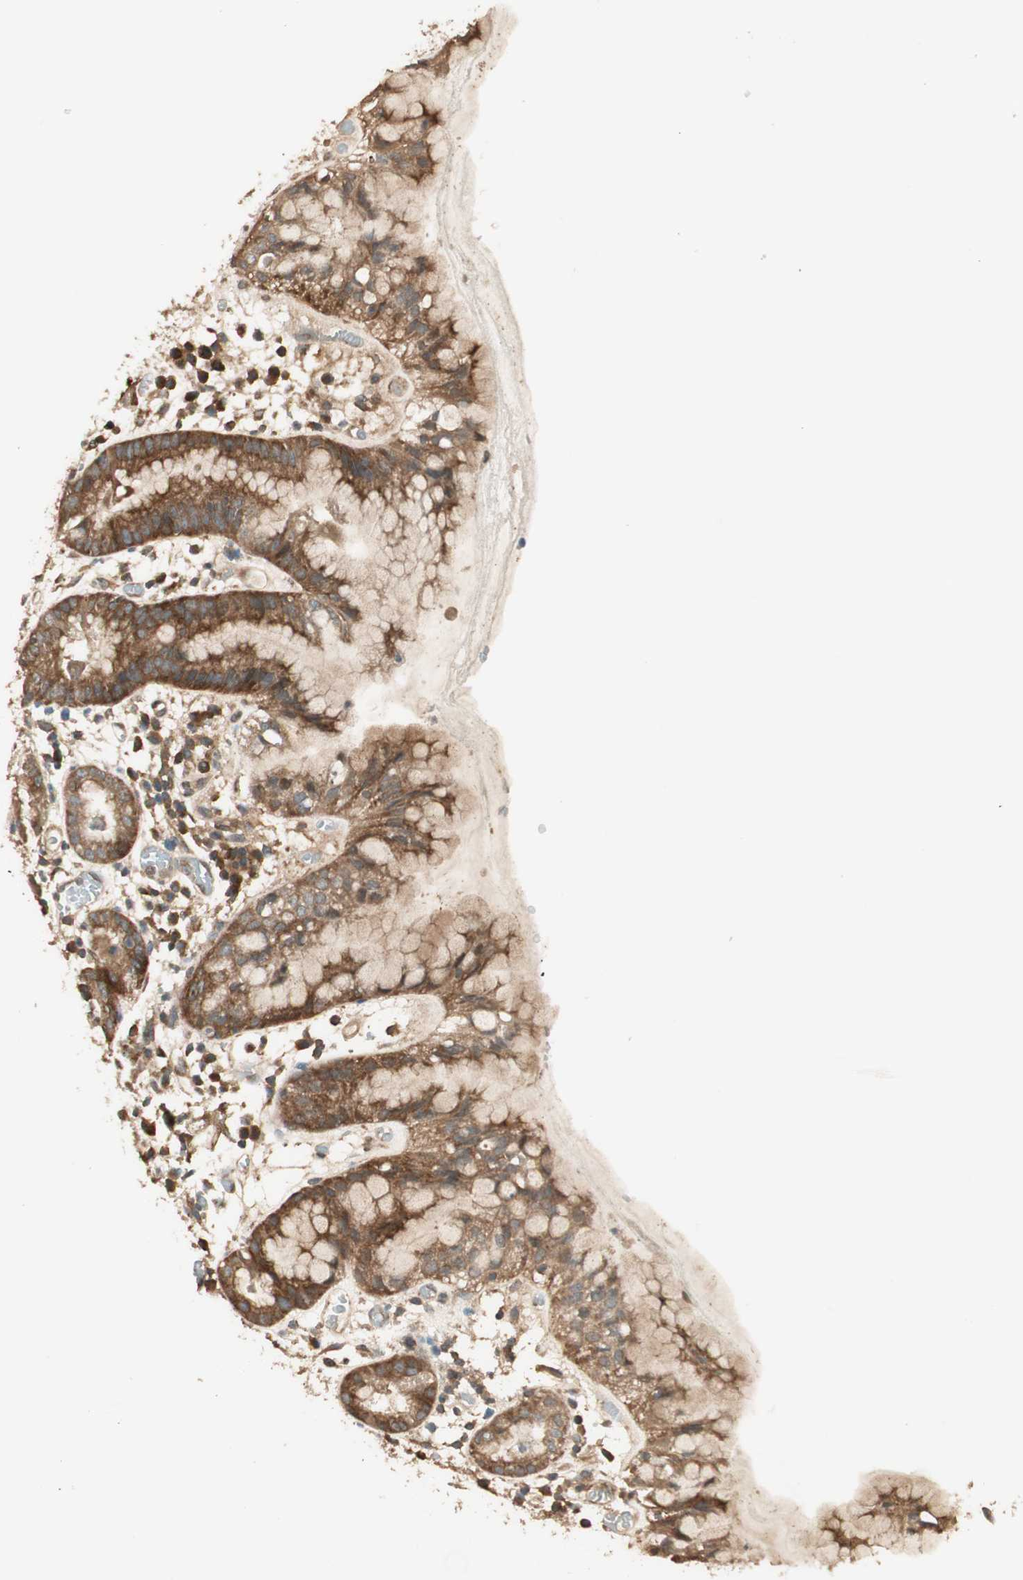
{"staining": {"intensity": "moderate", "quantity": ">75%", "location": "cytoplasmic/membranous"}, "tissue": "stomach", "cell_type": "Glandular cells", "image_type": "normal", "snomed": [{"axis": "morphology", "description": "Normal tissue, NOS"}, {"axis": "topography", "description": "Stomach"}, {"axis": "topography", "description": "Stomach, lower"}], "caption": "Protein staining displays moderate cytoplasmic/membranous expression in about >75% of glandular cells in benign stomach. (IHC, brightfield microscopy, high magnification).", "gene": "CNOT4", "patient": {"sex": "female", "age": 75}}